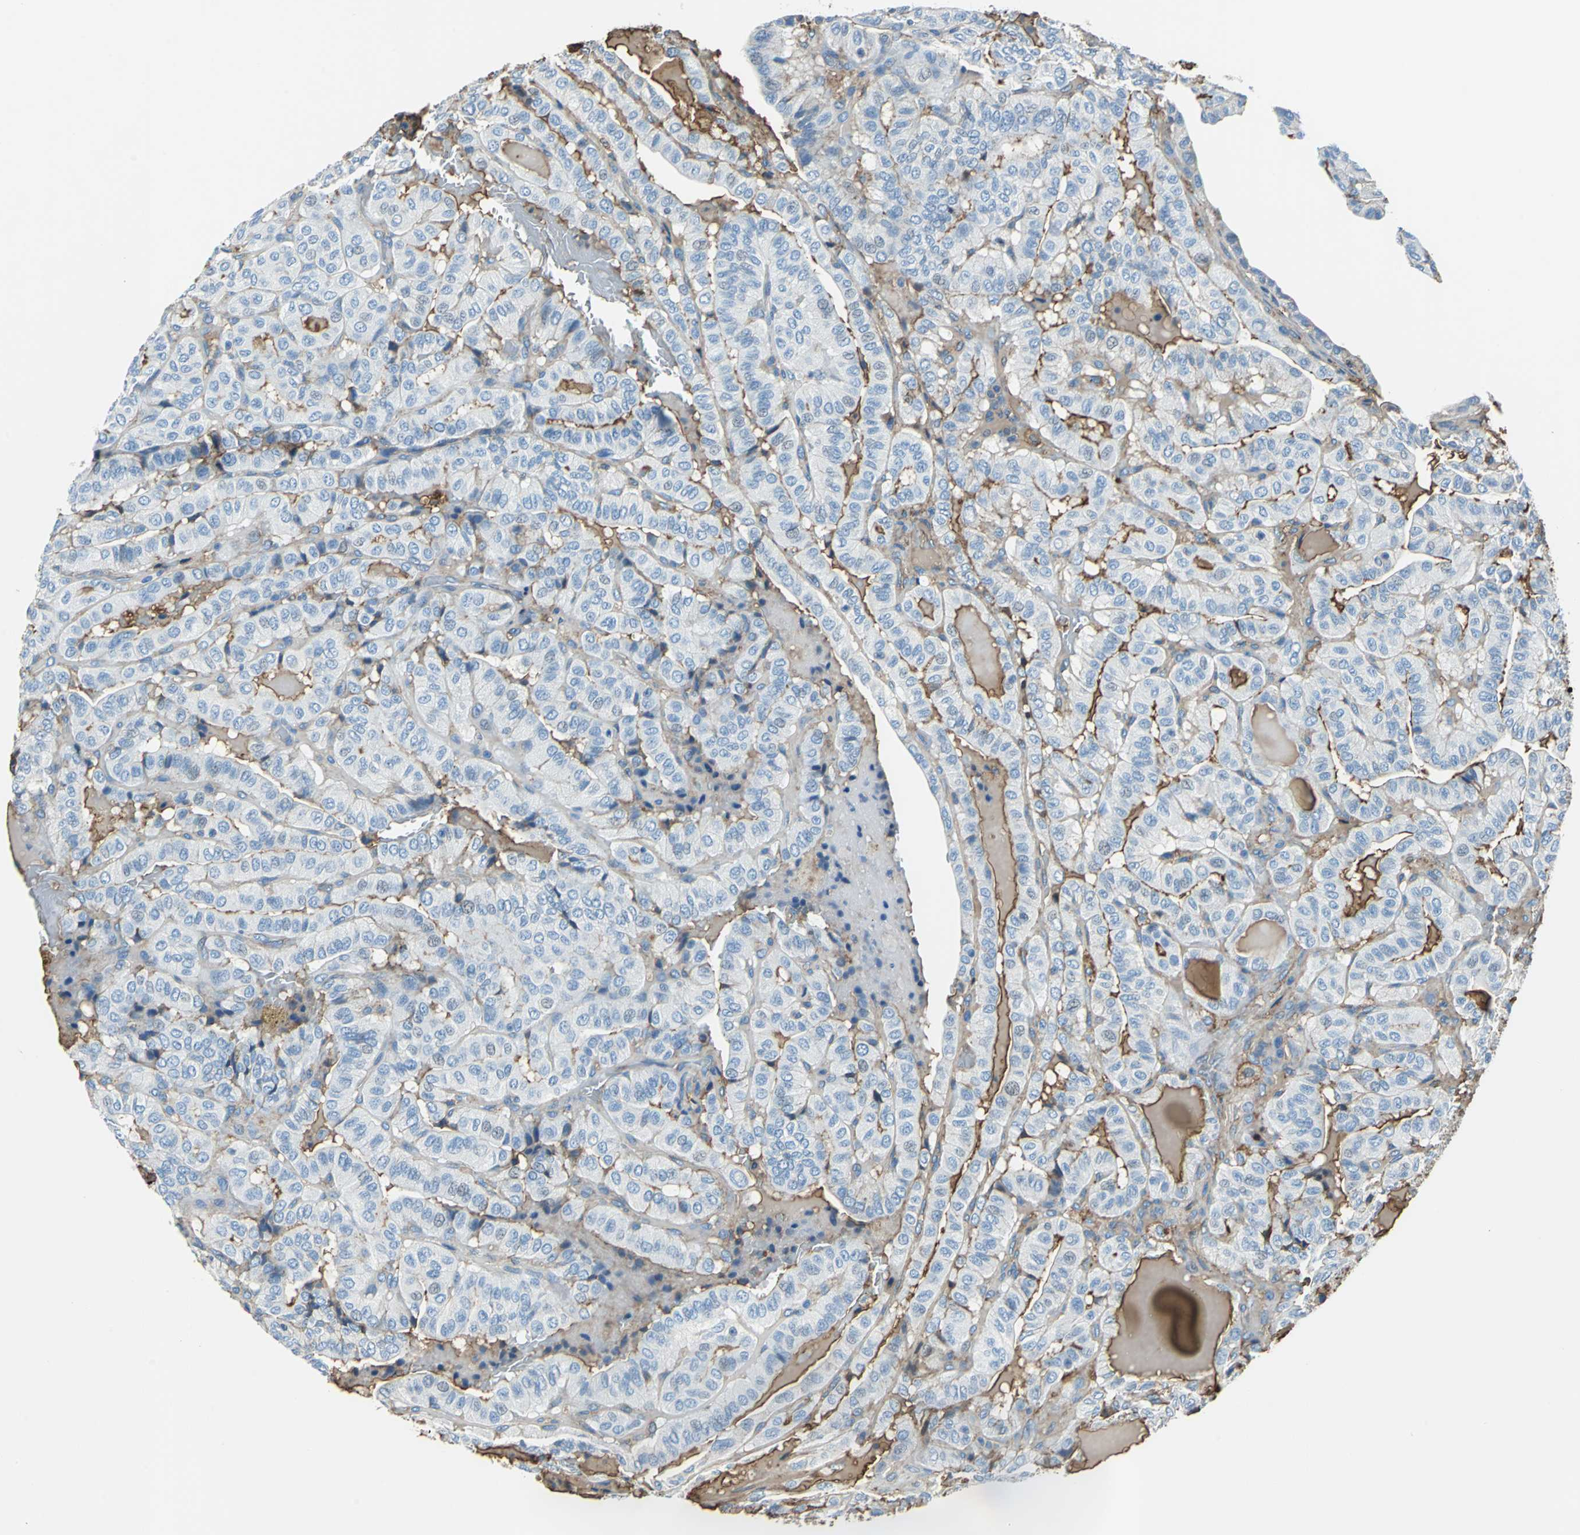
{"staining": {"intensity": "moderate", "quantity": "25%-75%", "location": "cytoplasmic/membranous"}, "tissue": "thyroid cancer", "cell_type": "Tumor cells", "image_type": "cancer", "snomed": [{"axis": "morphology", "description": "Papillary adenocarcinoma, NOS"}, {"axis": "topography", "description": "Thyroid gland"}], "caption": "Brown immunohistochemical staining in thyroid cancer (papillary adenocarcinoma) reveals moderate cytoplasmic/membranous positivity in approximately 25%-75% of tumor cells.", "gene": "ALB", "patient": {"sex": "male", "age": 77}}